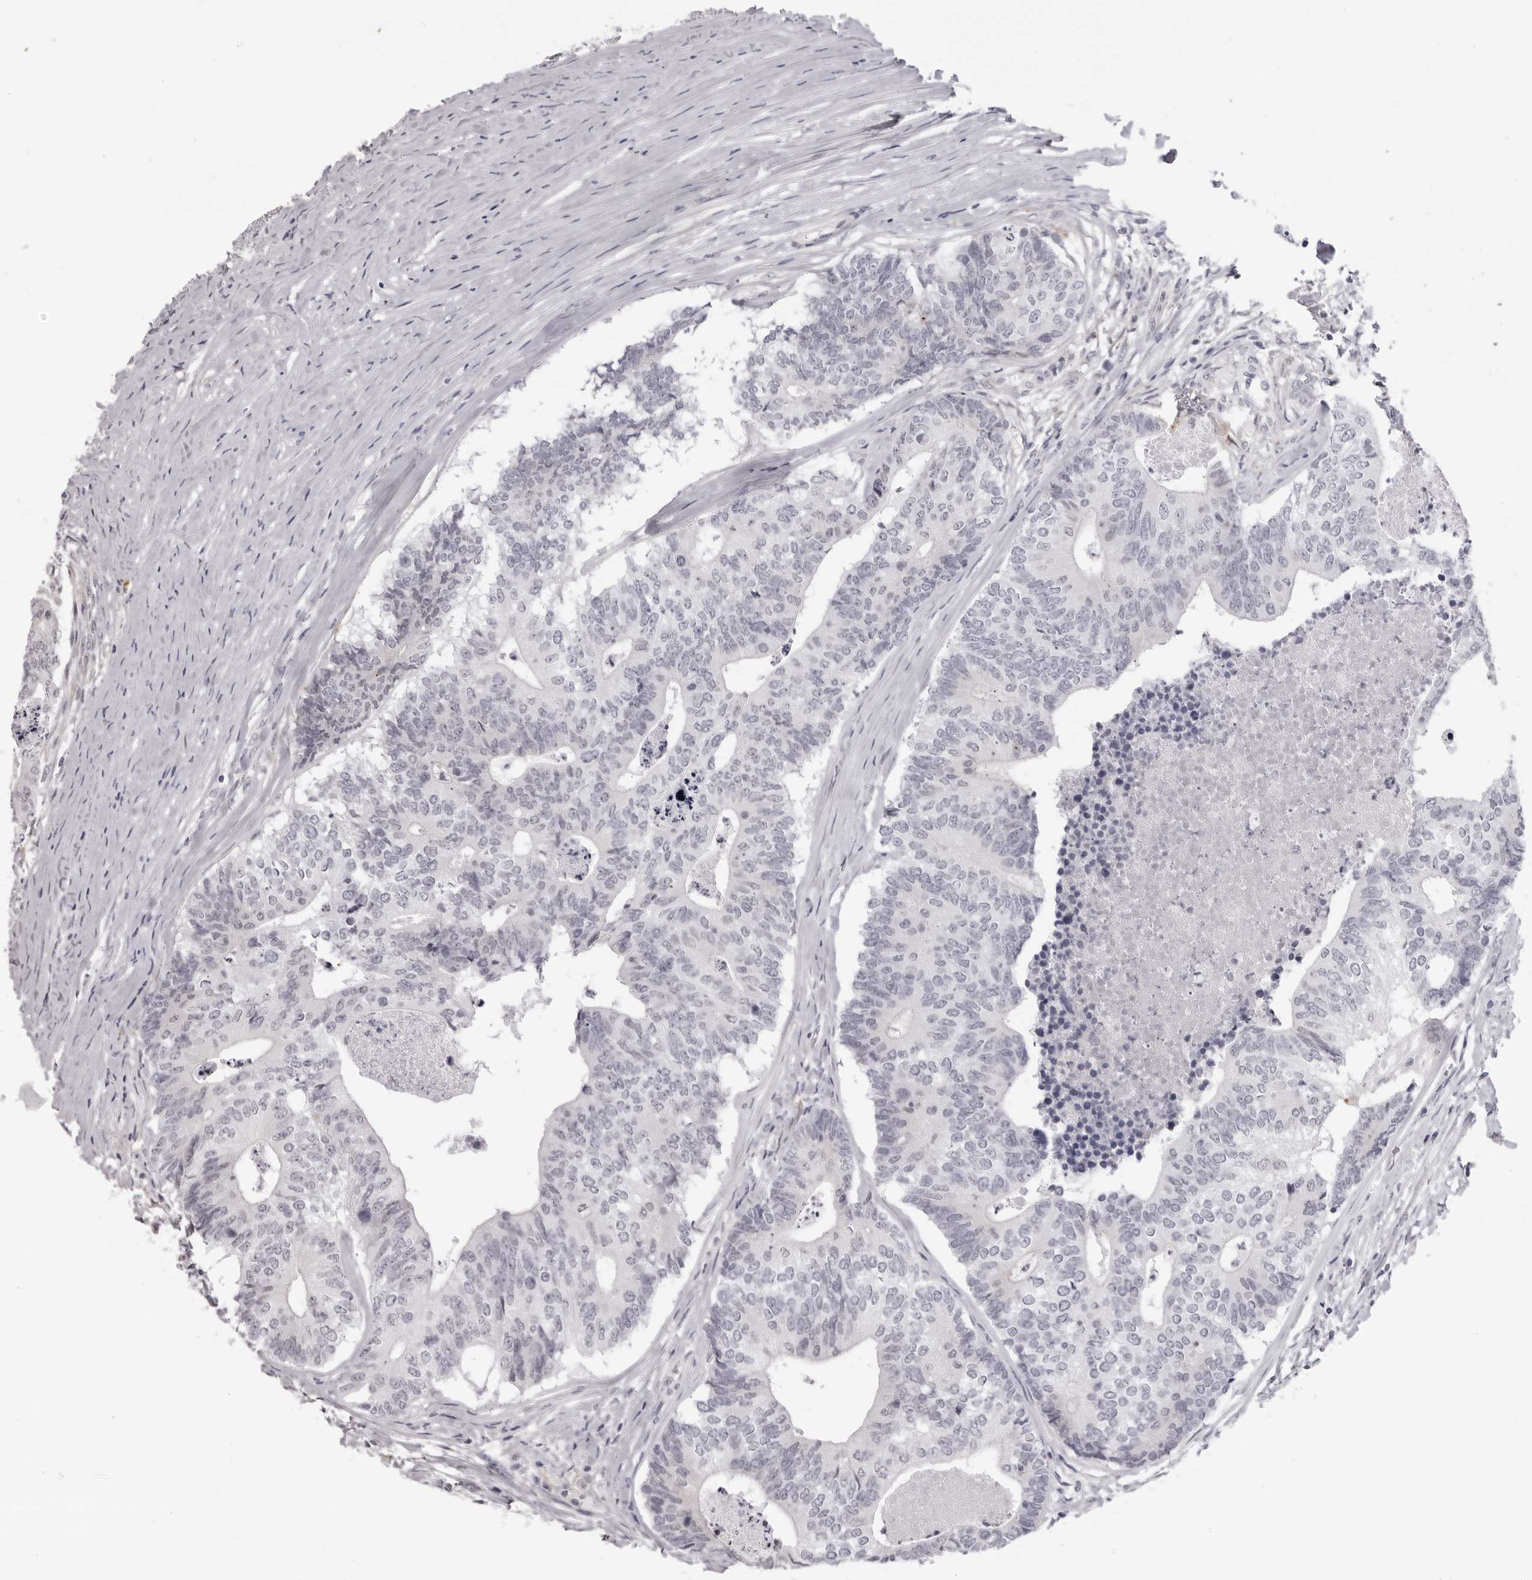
{"staining": {"intensity": "negative", "quantity": "none", "location": "none"}, "tissue": "colorectal cancer", "cell_type": "Tumor cells", "image_type": "cancer", "snomed": [{"axis": "morphology", "description": "Adenocarcinoma, NOS"}, {"axis": "topography", "description": "Colon"}], "caption": "Tumor cells show no significant positivity in colorectal adenocarcinoma.", "gene": "SUGCT", "patient": {"sex": "female", "age": 67}}